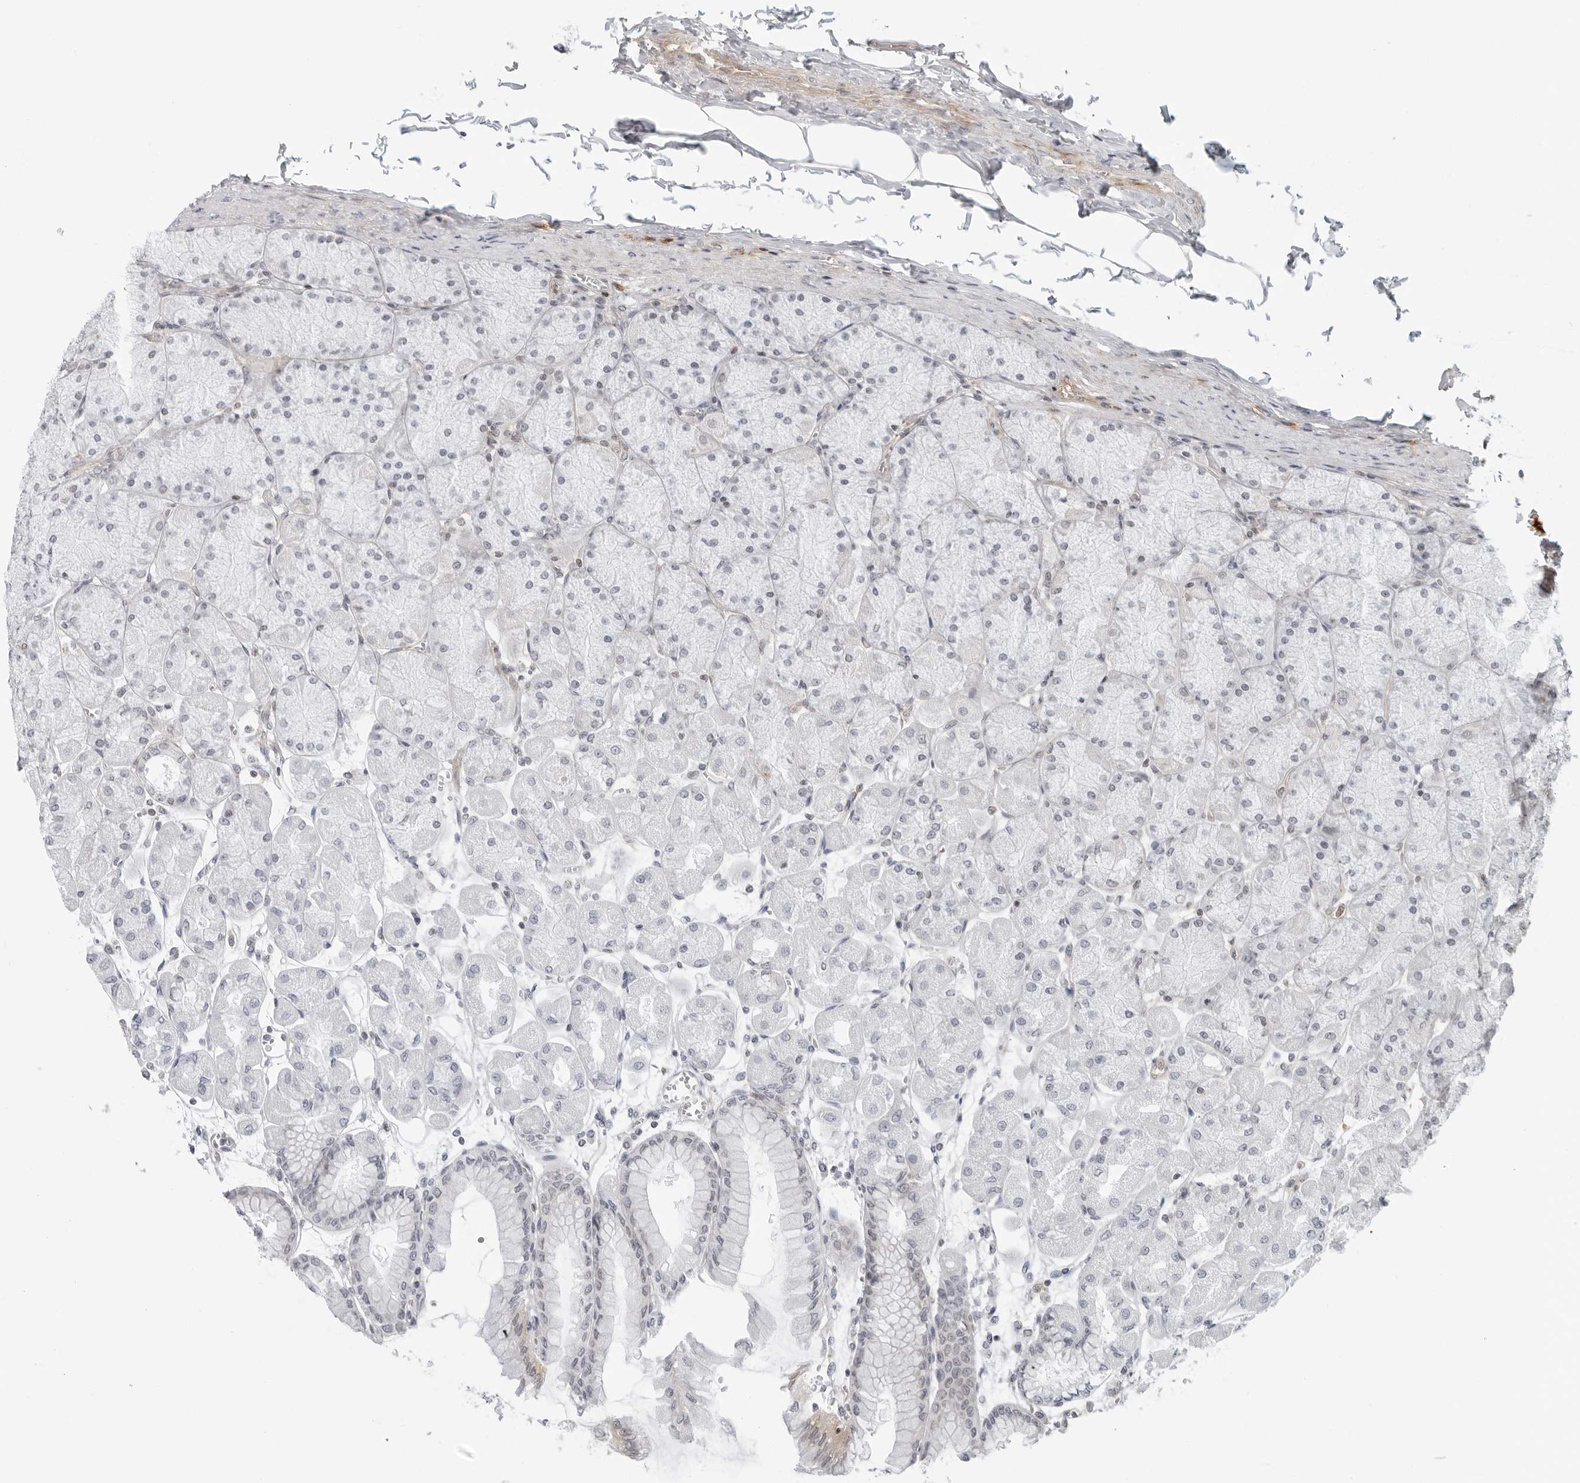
{"staining": {"intensity": "weak", "quantity": "25%-75%", "location": "nuclear"}, "tissue": "stomach", "cell_type": "Glandular cells", "image_type": "normal", "snomed": [{"axis": "morphology", "description": "Normal tissue, NOS"}, {"axis": "topography", "description": "Stomach, upper"}], "caption": "A high-resolution micrograph shows immunohistochemistry staining of benign stomach, which exhibits weak nuclear staining in approximately 25%-75% of glandular cells. The staining was performed using DAB to visualize the protein expression in brown, while the nuclei were stained in blue with hematoxylin (Magnification: 20x).", "gene": "SUGCT", "patient": {"sex": "female", "age": 56}}